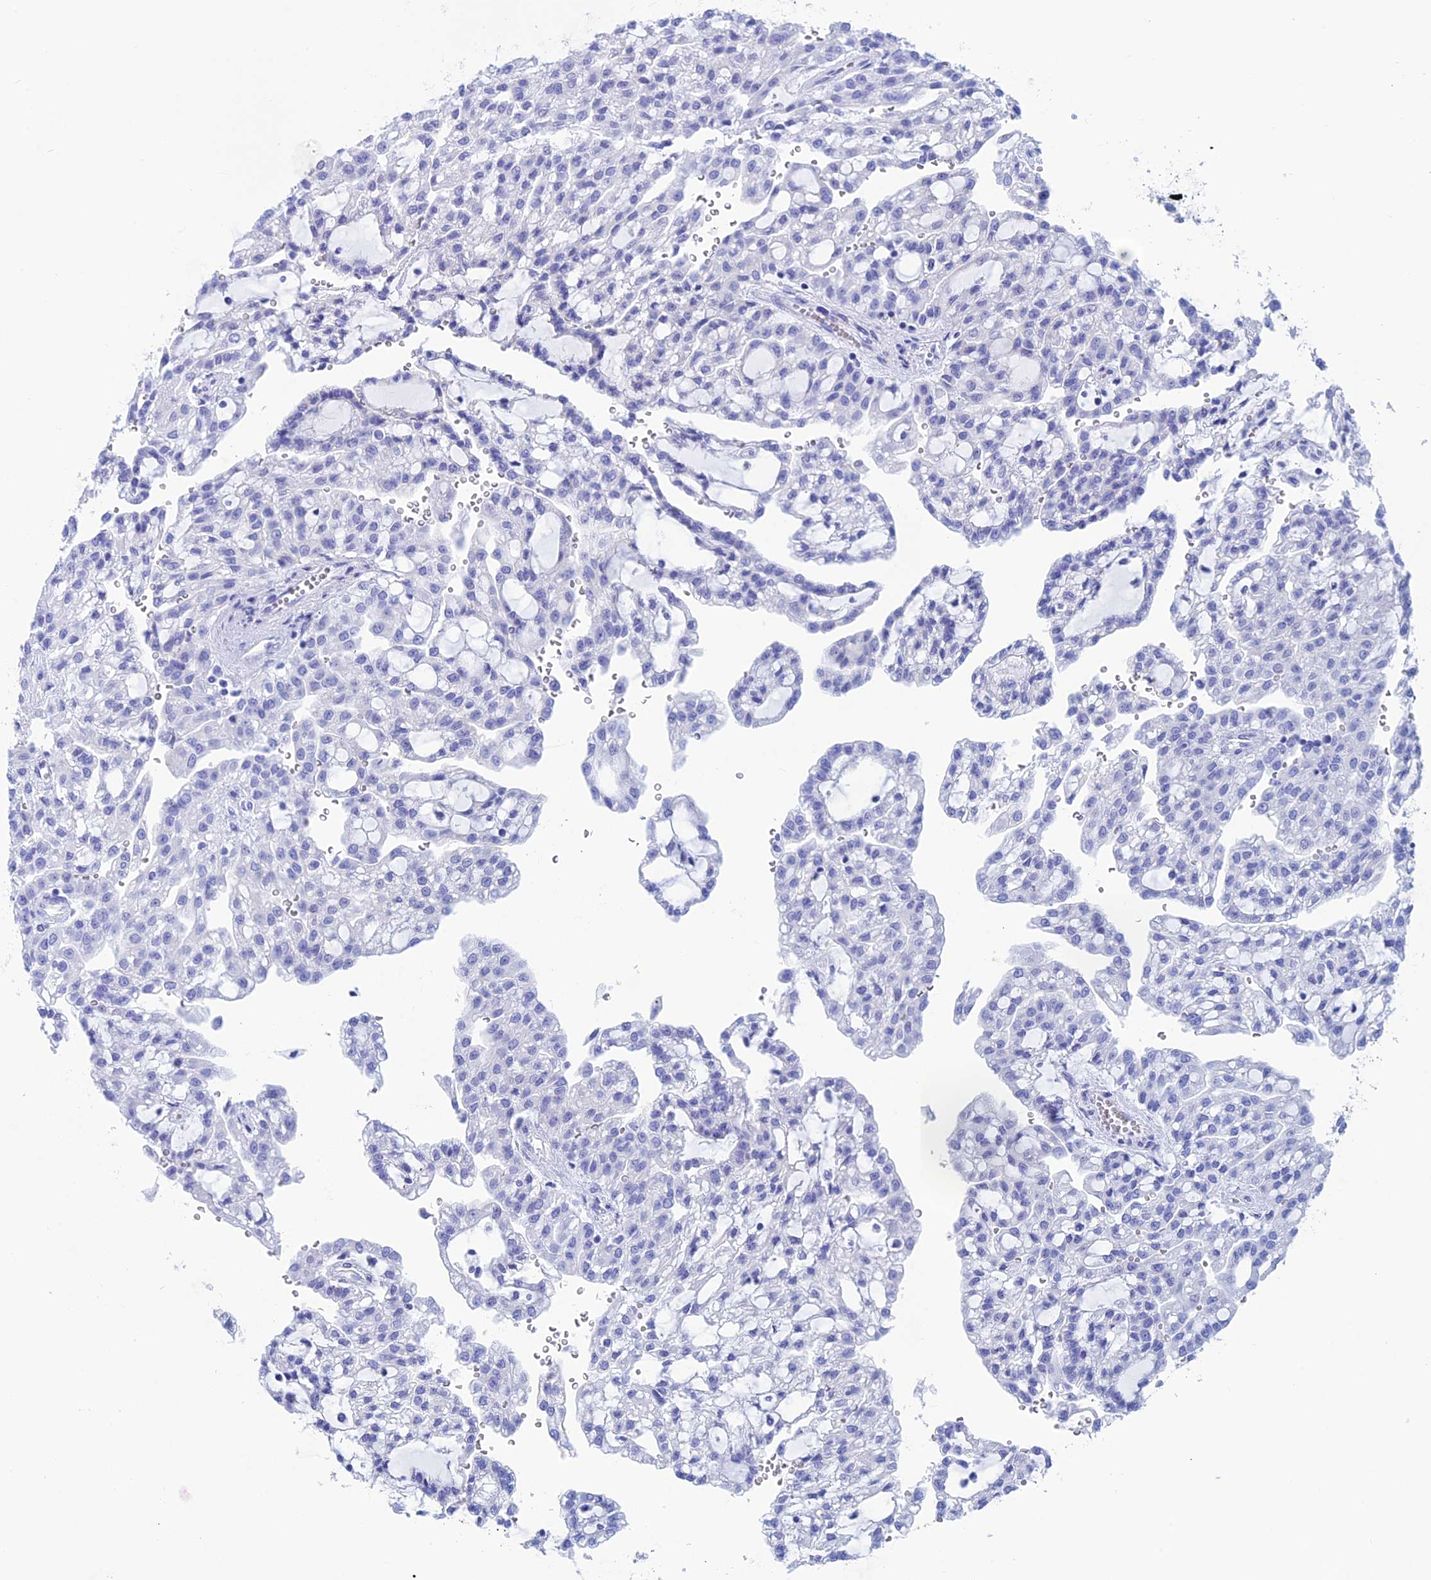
{"staining": {"intensity": "negative", "quantity": "none", "location": "none"}, "tissue": "renal cancer", "cell_type": "Tumor cells", "image_type": "cancer", "snomed": [{"axis": "morphology", "description": "Adenocarcinoma, NOS"}, {"axis": "topography", "description": "Kidney"}], "caption": "This is an immunohistochemistry photomicrograph of renal cancer (adenocarcinoma). There is no positivity in tumor cells.", "gene": "ERICH4", "patient": {"sex": "male", "age": 63}}